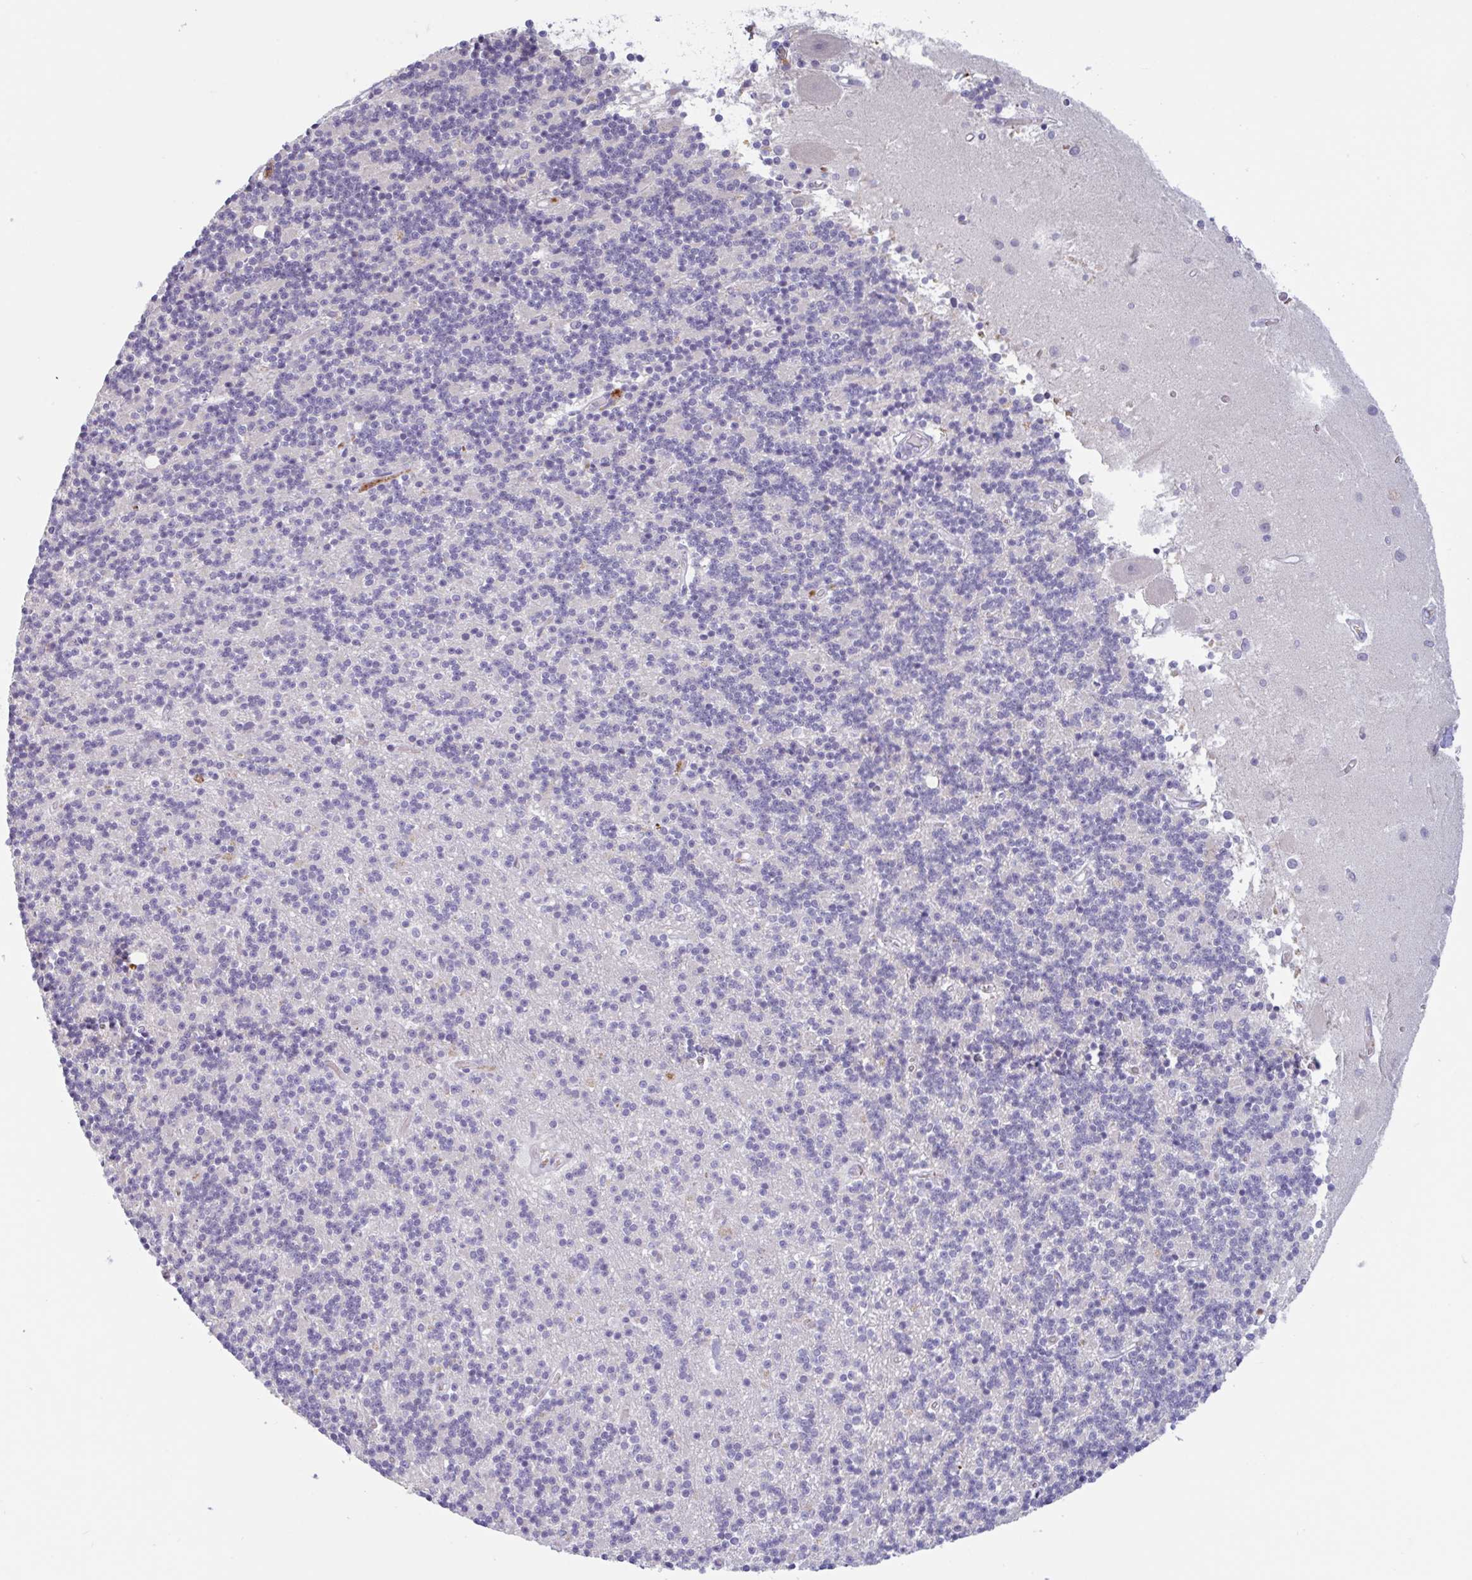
{"staining": {"intensity": "negative", "quantity": "none", "location": "none"}, "tissue": "cerebellum", "cell_type": "Cells in granular layer", "image_type": "normal", "snomed": [{"axis": "morphology", "description": "Normal tissue, NOS"}, {"axis": "topography", "description": "Cerebellum"}], "caption": "Immunohistochemical staining of benign human cerebellum shows no significant staining in cells in granular layer.", "gene": "RHAG", "patient": {"sex": "male", "age": 54}}